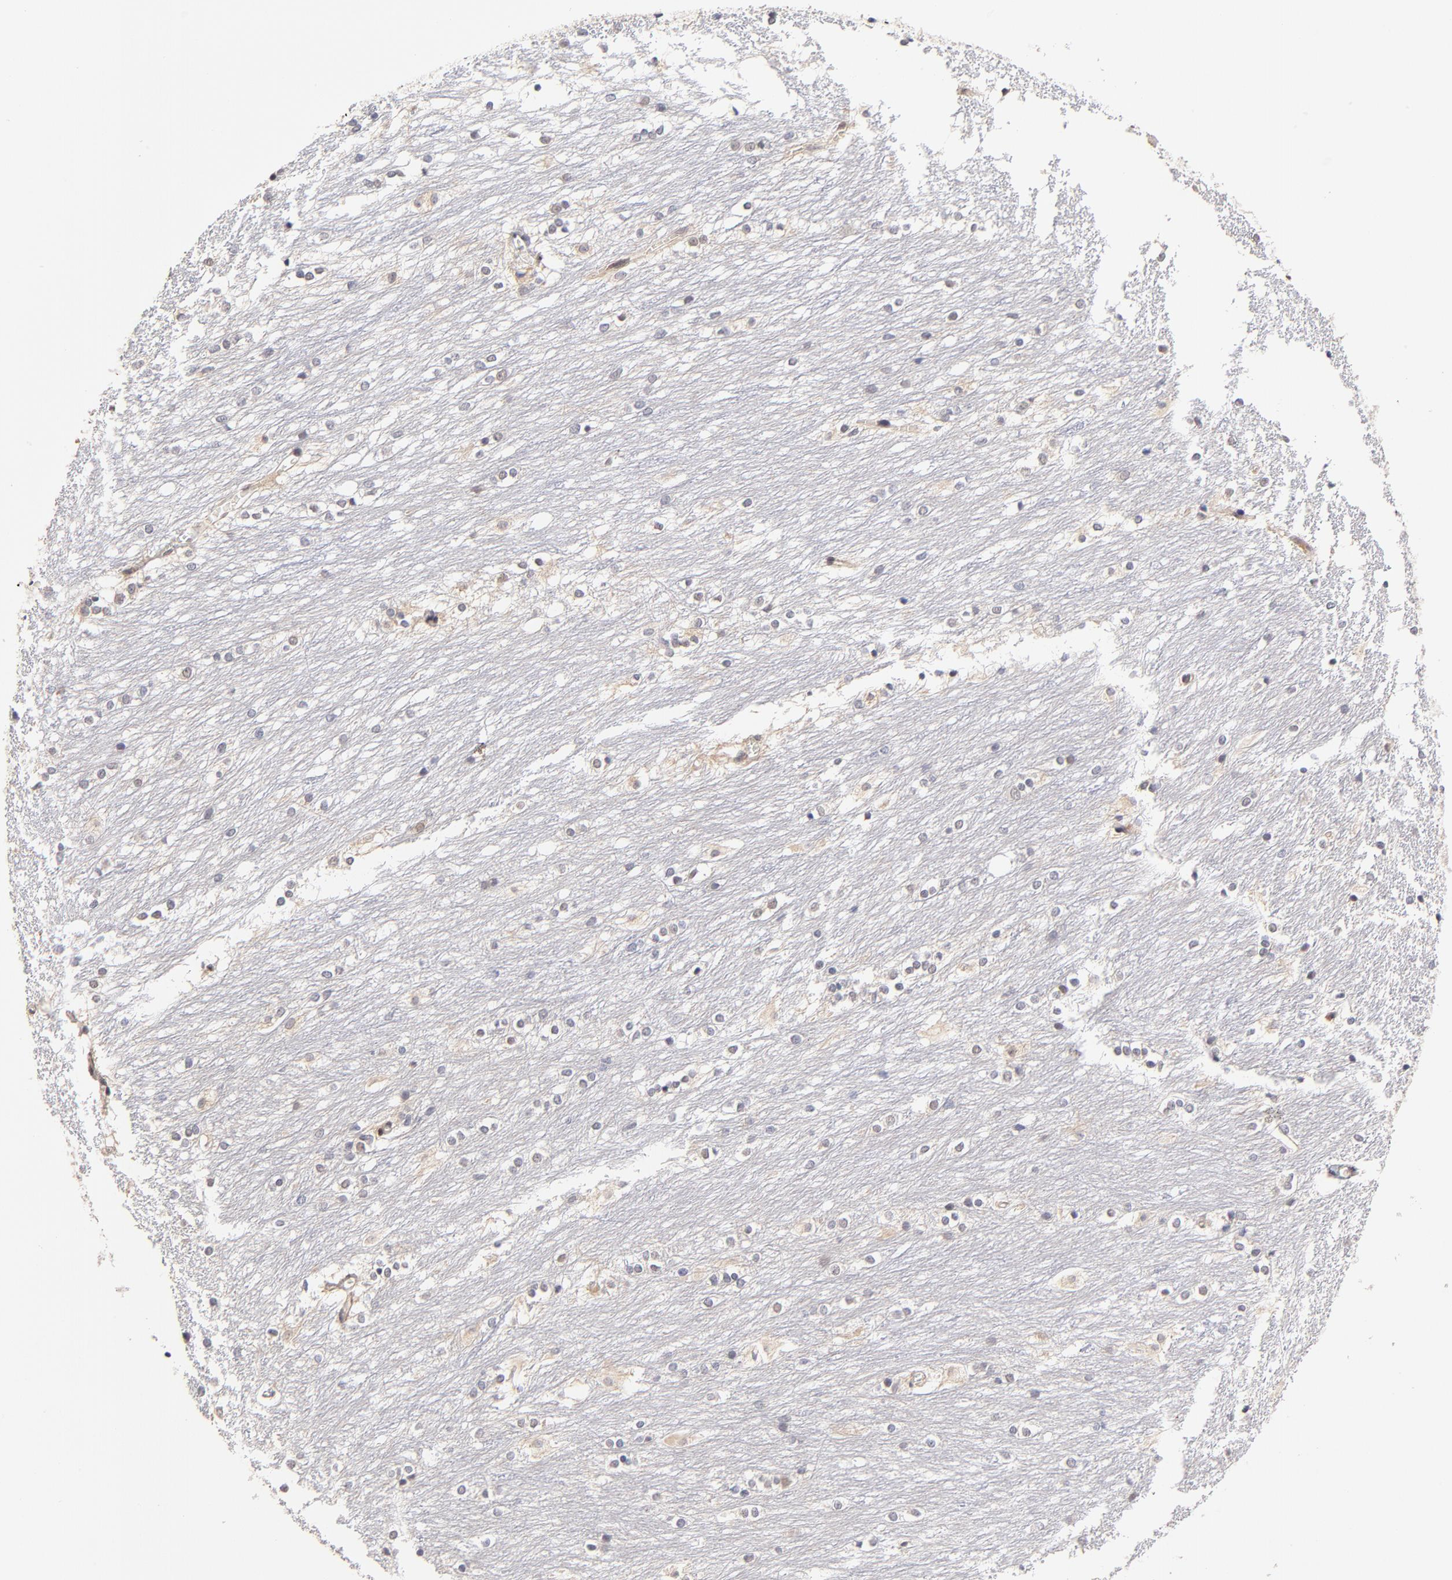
{"staining": {"intensity": "negative", "quantity": "none", "location": "none"}, "tissue": "caudate", "cell_type": "Glial cells", "image_type": "normal", "snomed": [{"axis": "morphology", "description": "Normal tissue, NOS"}, {"axis": "topography", "description": "Lateral ventricle wall"}], "caption": "The immunohistochemistry (IHC) photomicrograph has no significant staining in glial cells of caudate.", "gene": "ZNF10", "patient": {"sex": "female", "age": 19}}